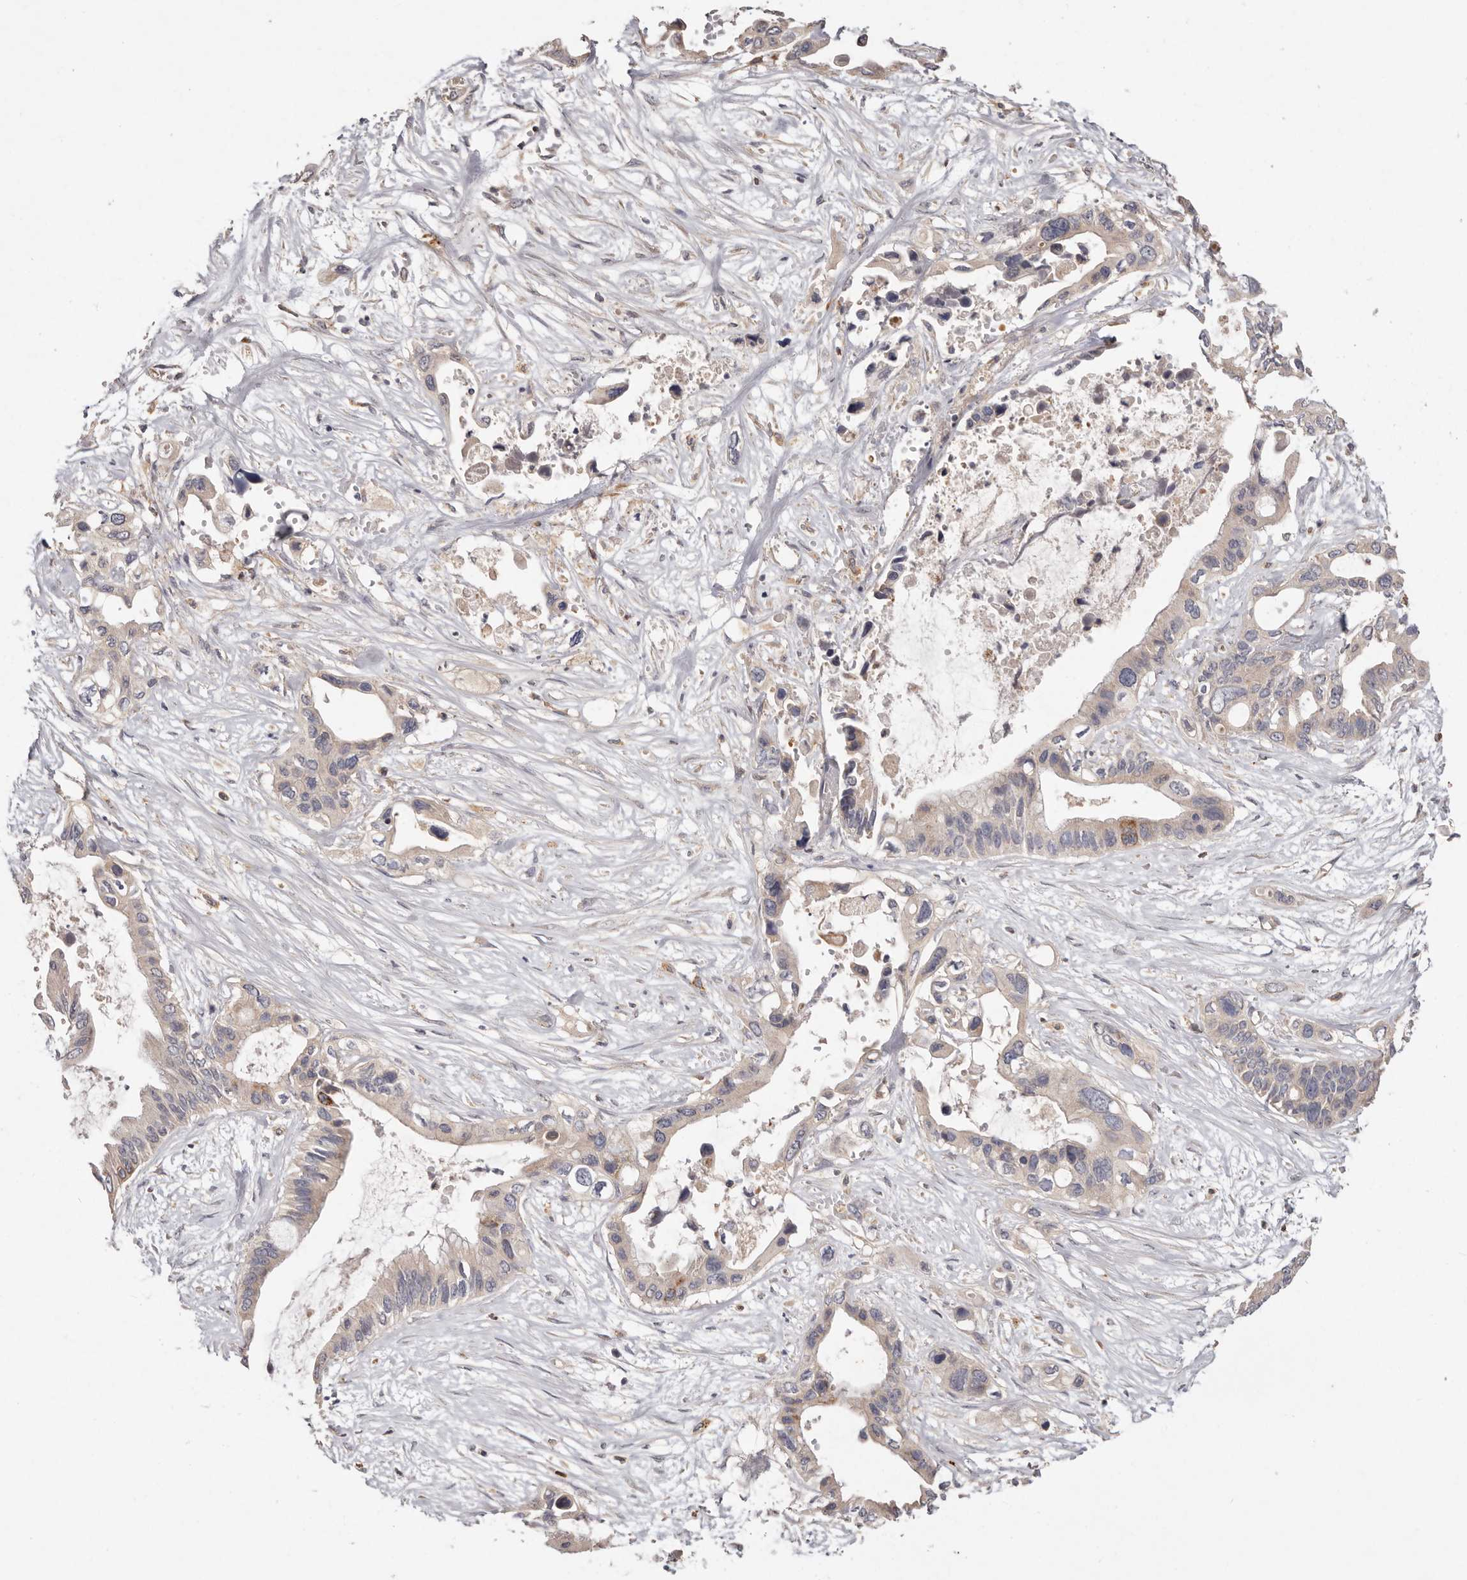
{"staining": {"intensity": "moderate", "quantity": "<25%", "location": "cytoplasmic/membranous"}, "tissue": "pancreatic cancer", "cell_type": "Tumor cells", "image_type": "cancer", "snomed": [{"axis": "morphology", "description": "Adenocarcinoma, NOS"}, {"axis": "topography", "description": "Pancreas"}], "caption": "Moderate cytoplasmic/membranous positivity for a protein is present in about <25% of tumor cells of pancreatic cancer using immunohistochemistry (IHC).", "gene": "THBS3", "patient": {"sex": "male", "age": 66}}